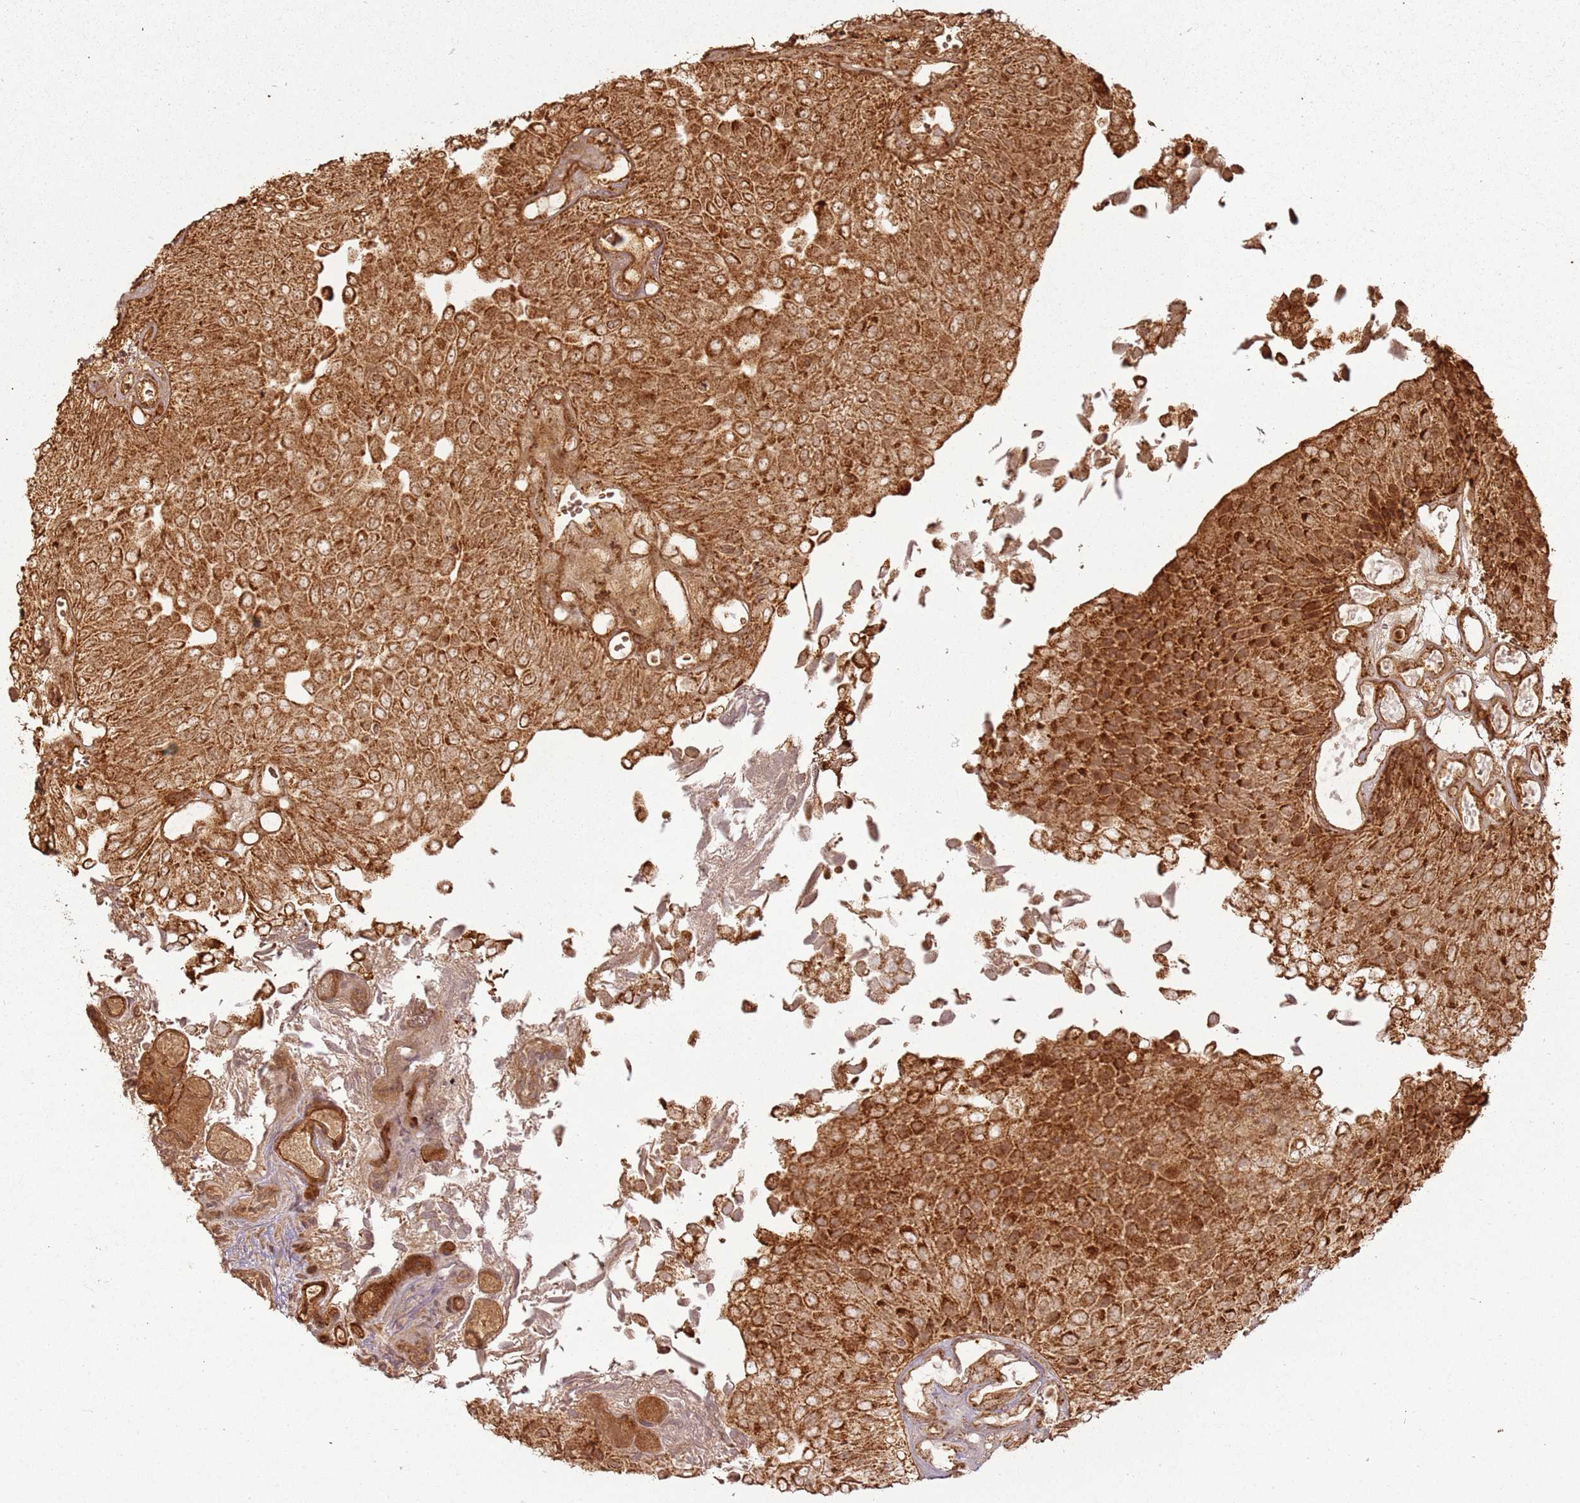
{"staining": {"intensity": "strong", "quantity": ">75%", "location": "cytoplasmic/membranous"}, "tissue": "urothelial cancer", "cell_type": "Tumor cells", "image_type": "cancer", "snomed": [{"axis": "morphology", "description": "Urothelial carcinoma, Low grade"}, {"axis": "topography", "description": "Urinary bladder"}], "caption": "Low-grade urothelial carcinoma stained with a protein marker shows strong staining in tumor cells.", "gene": "MRPS6", "patient": {"sex": "male", "age": 89}}